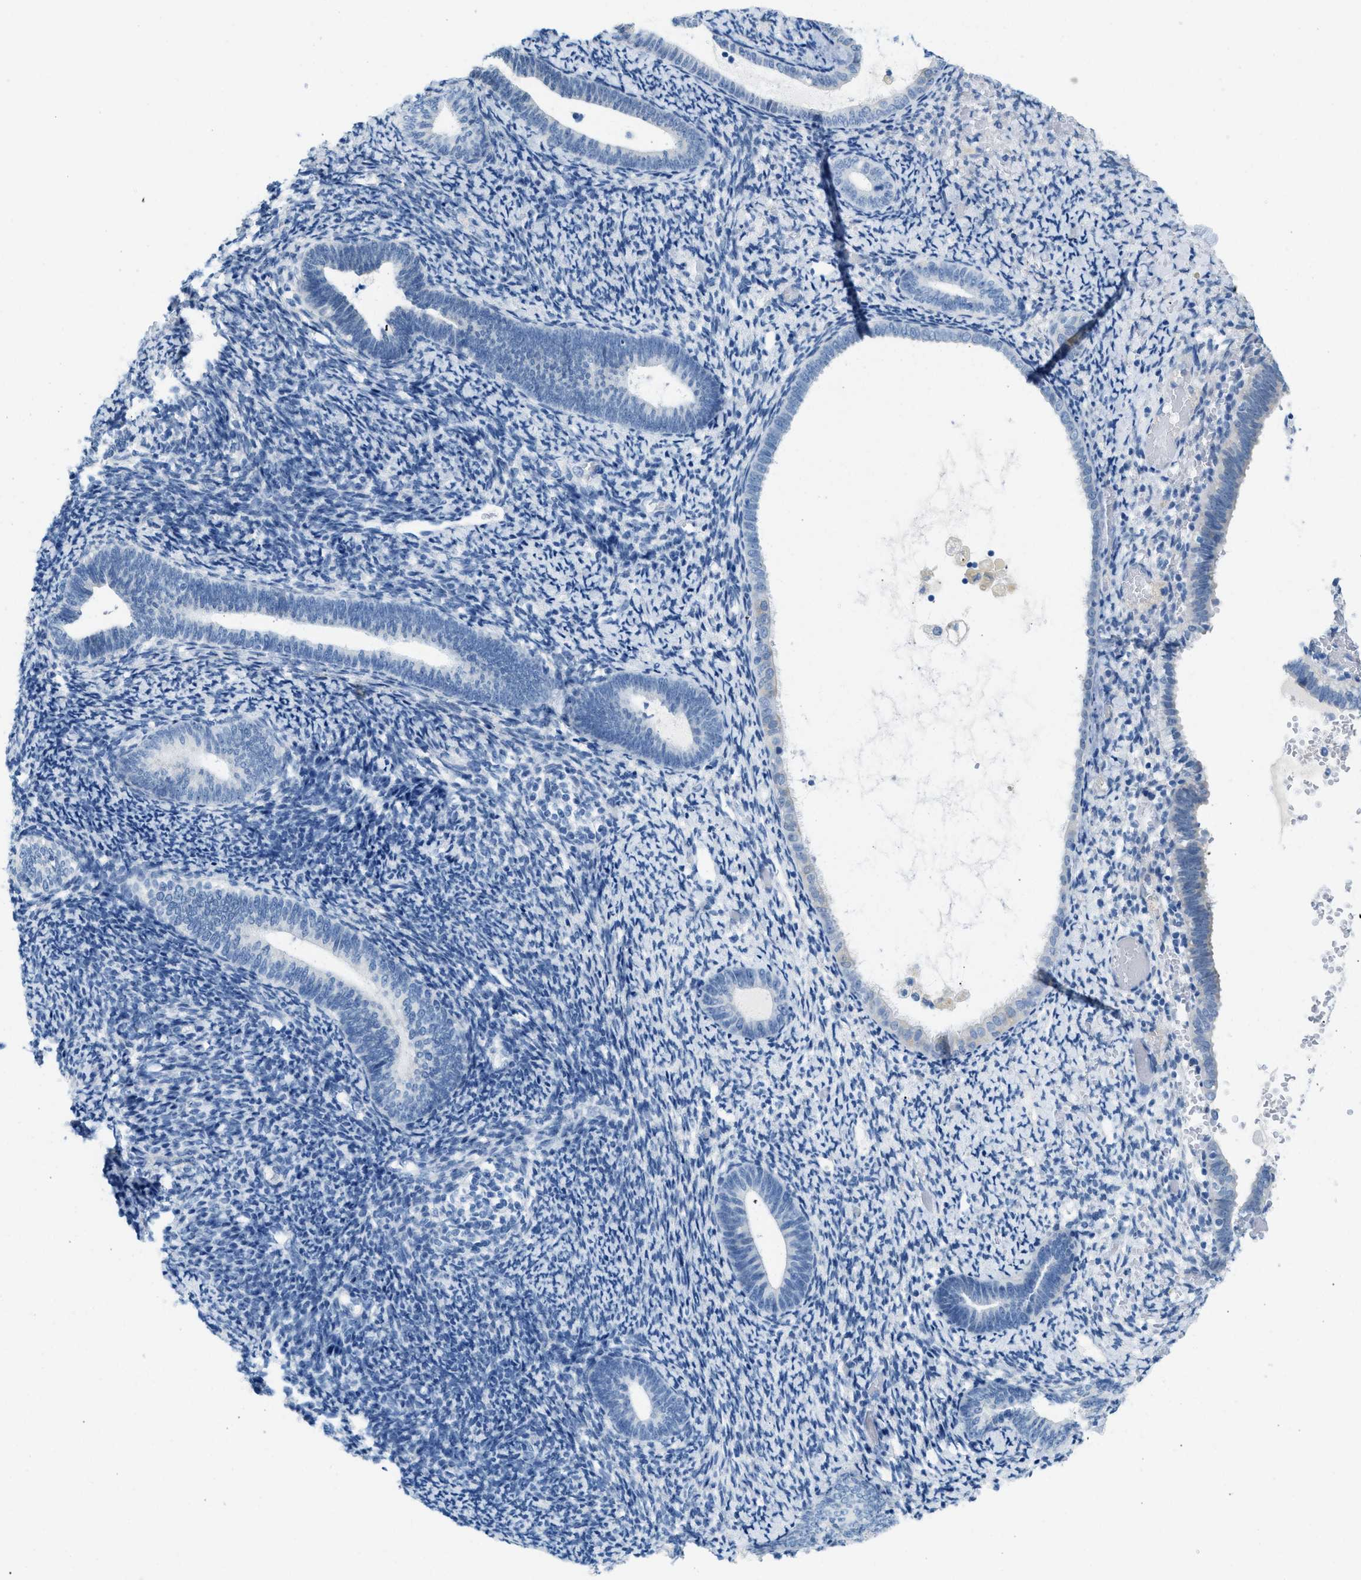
{"staining": {"intensity": "negative", "quantity": "none", "location": "none"}, "tissue": "endometrium", "cell_type": "Cells in endometrial stroma", "image_type": "normal", "snomed": [{"axis": "morphology", "description": "Normal tissue, NOS"}, {"axis": "topography", "description": "Endometrium"}], "caption": "The immunohistochemistry photomicrograph has no significant staining in cells in endometrial stroma of endometrium.", "gene": "SPAM1", "patient": {"sex": "female", "age": 66}}